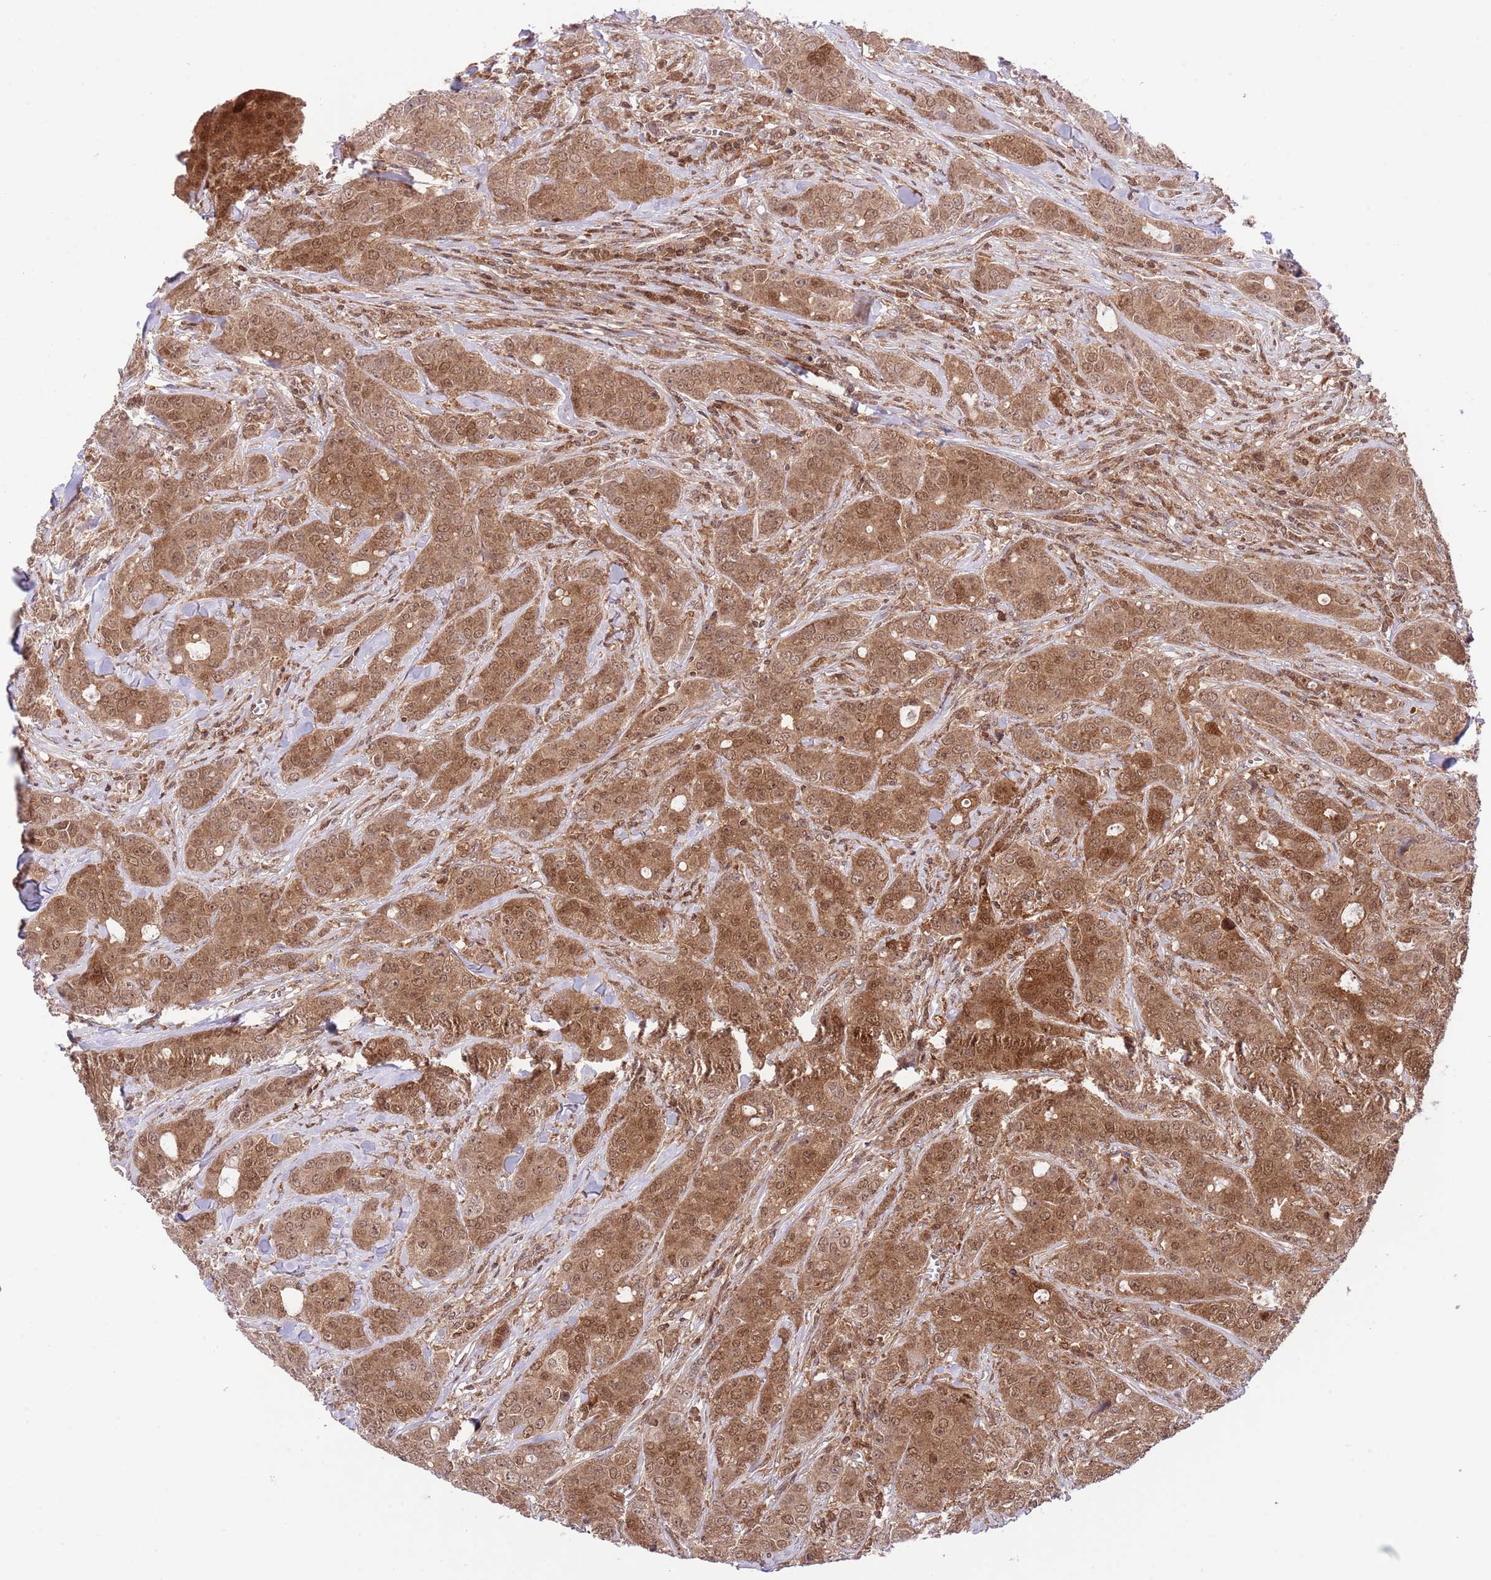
{"staining": {"intensity": "moderate", "quantity": ">75%", "location": "cytoplasmic/membranous,nuclear"}, "tissue": "breast cancer", "cell_type": "Tumor cells", "image_type": "cancer", "snomed": [{"axis": "morphology", "description": "Duct carcinoma"}, {"axis": "topography", "description": "Breast"}], "caption": "IHC (DAB (3,3'-diaminobenzidine)) staining of breast cancer displays moderate cytoplasmic/membranous and nuclear protein positivity in about >75% of tumor cells.", "gene": "HDHD2", "patient": {"sex": "female", "age": 43}}